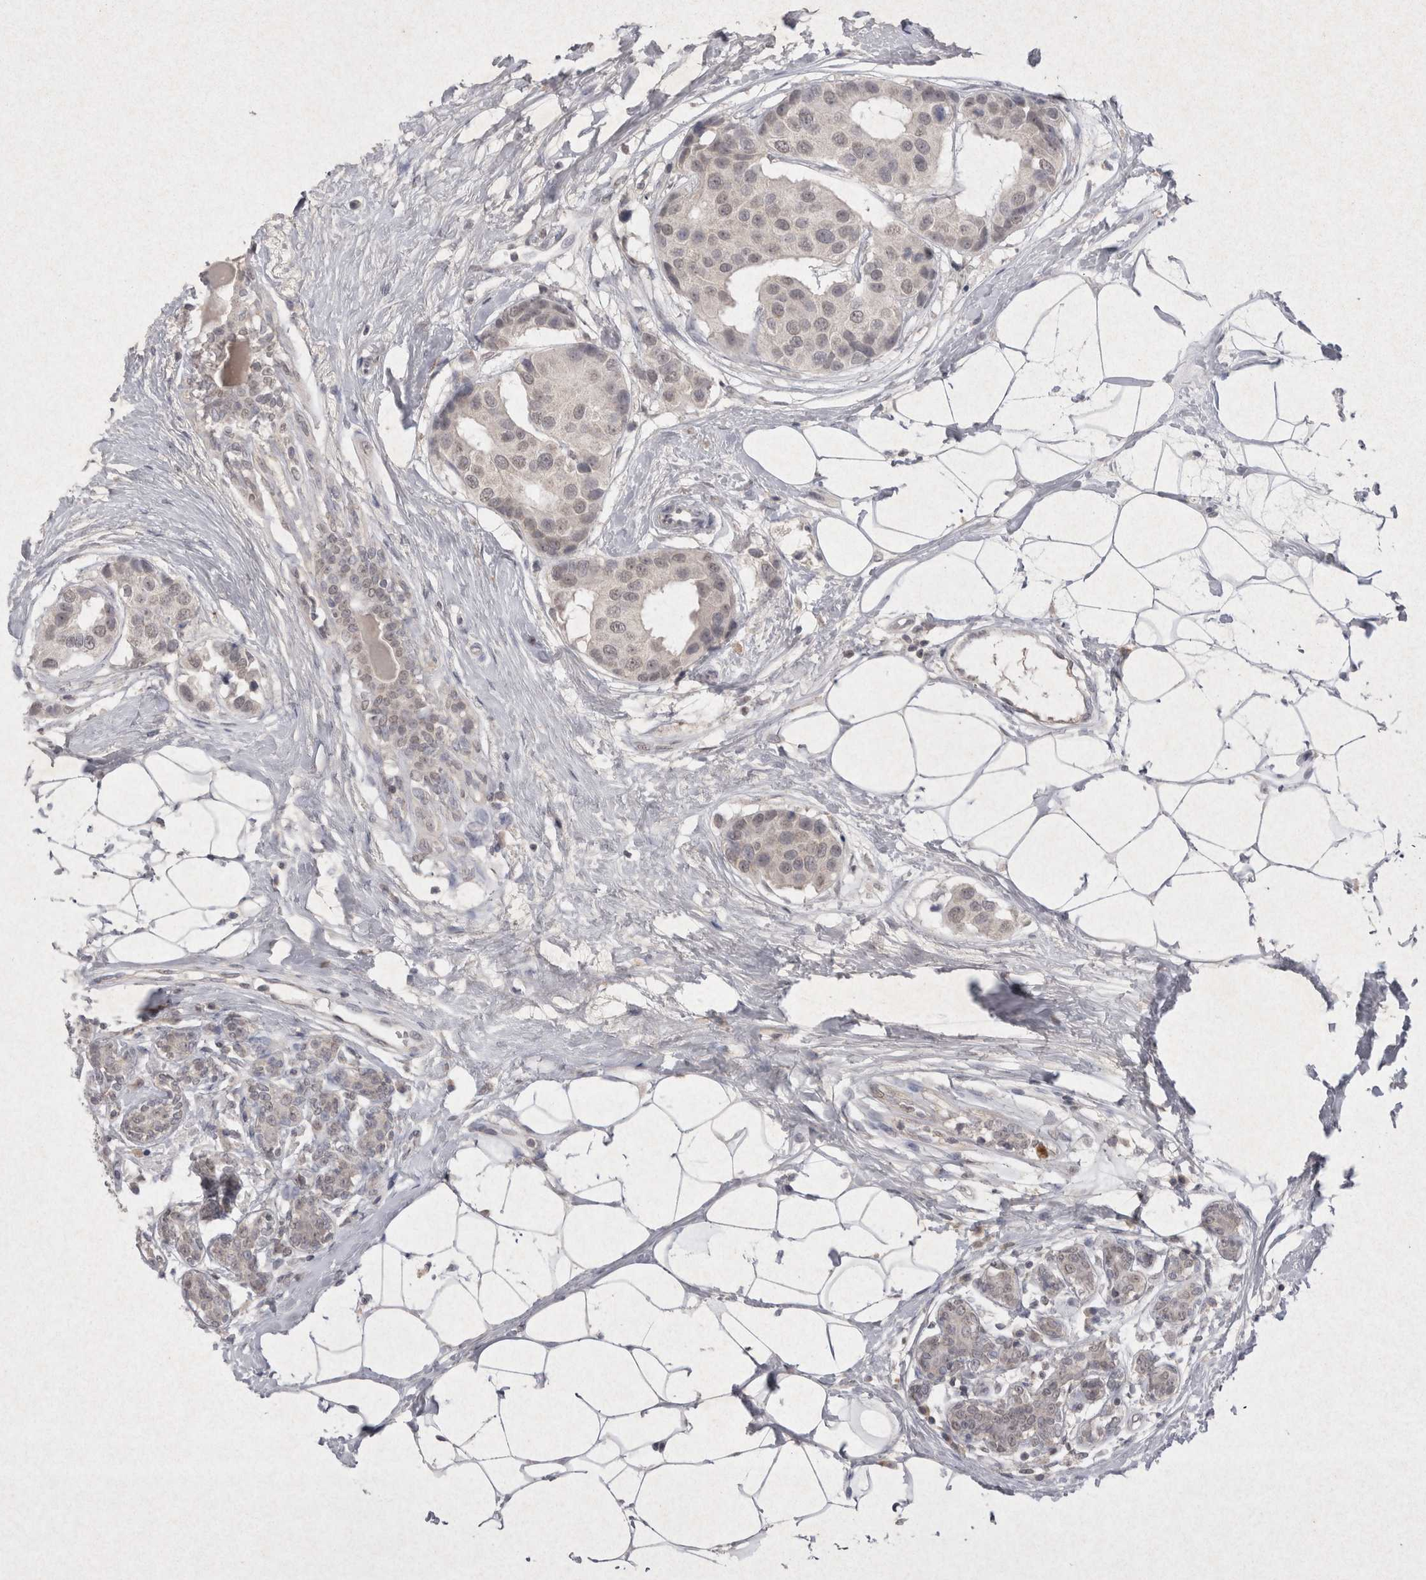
{"staining": {"intensity": "negative", "quantity": "none", "location": "none"}, "tissue": "breast cancer", "cell_type": "Tumor cells", "image_type": "cancer", "snomed": [{"axis": "morphology", "description": "Normal tissue, NOS"}, {"axis": "morphology", "description": "Duct carcinoma"}, {"axis": "topography", "description": "Breast"}], "caption": "Breast infiltrating ductal carcinoma stained for a protein using immunohistochemistry (IHC) reveals no positivity tumor cells.", "gene": "LYVE1", "patient": {"sex": "female", "age": 39}}